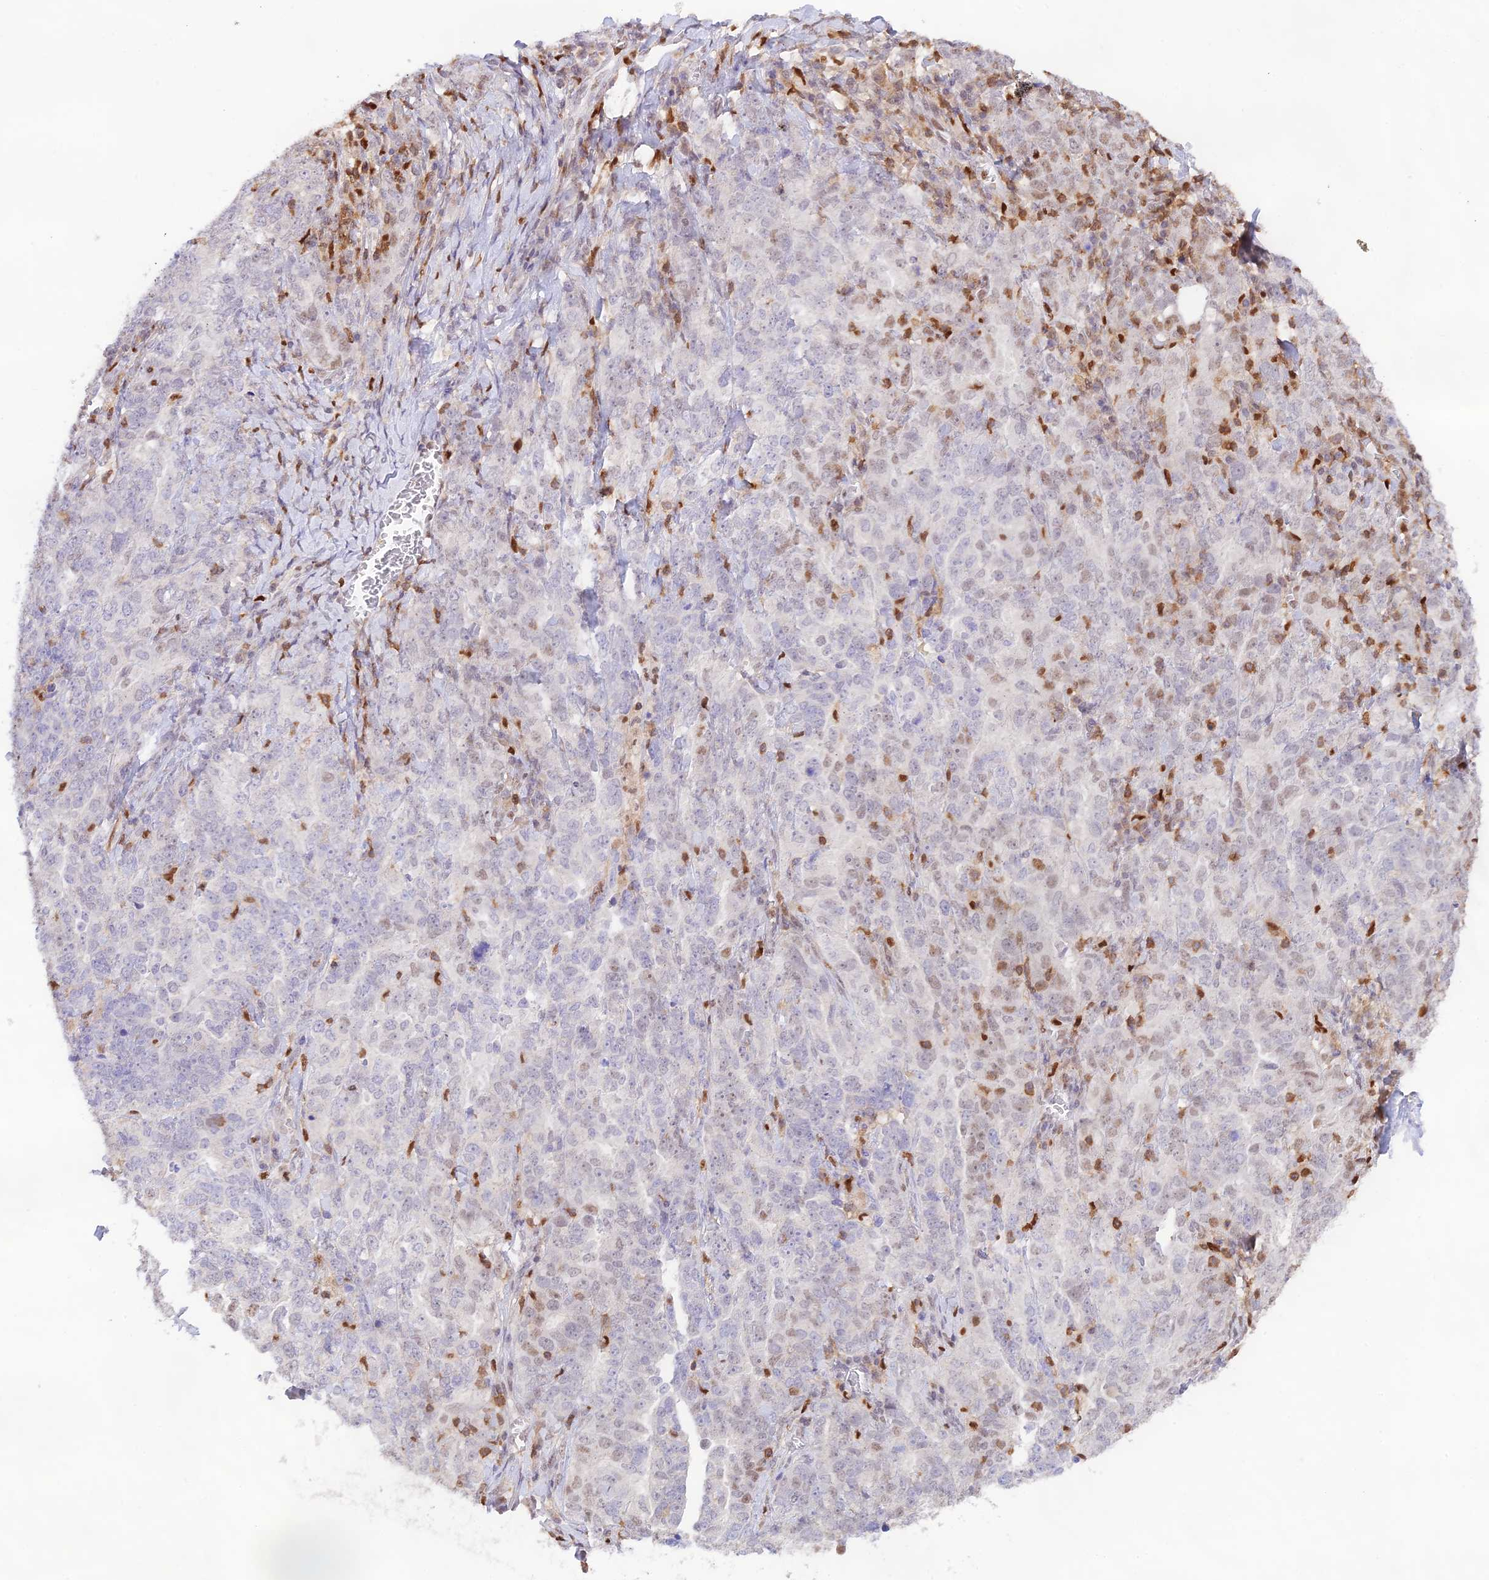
{"staining": {"intensity": "moderate", "quantity": "<25%", "location": "nuclear"}, "tissue": "ovarian cancer", "cell_type": "Tumor cells", "image_type": "cancer", "snomed": [{"axis": "morphology", "description": "Carcinoma, endometroid"}, {"axis": "topography", "description": "Ovary"}], "caption": "This image shows immunohistochemistry (IHC) staining of human endometroid carcinoma (ovarian), with low moderate nuclear positivity in approximately <25% of tumor cells.", "gene": "DENND1C", "patient": {"sex": "female", "age": 62}}